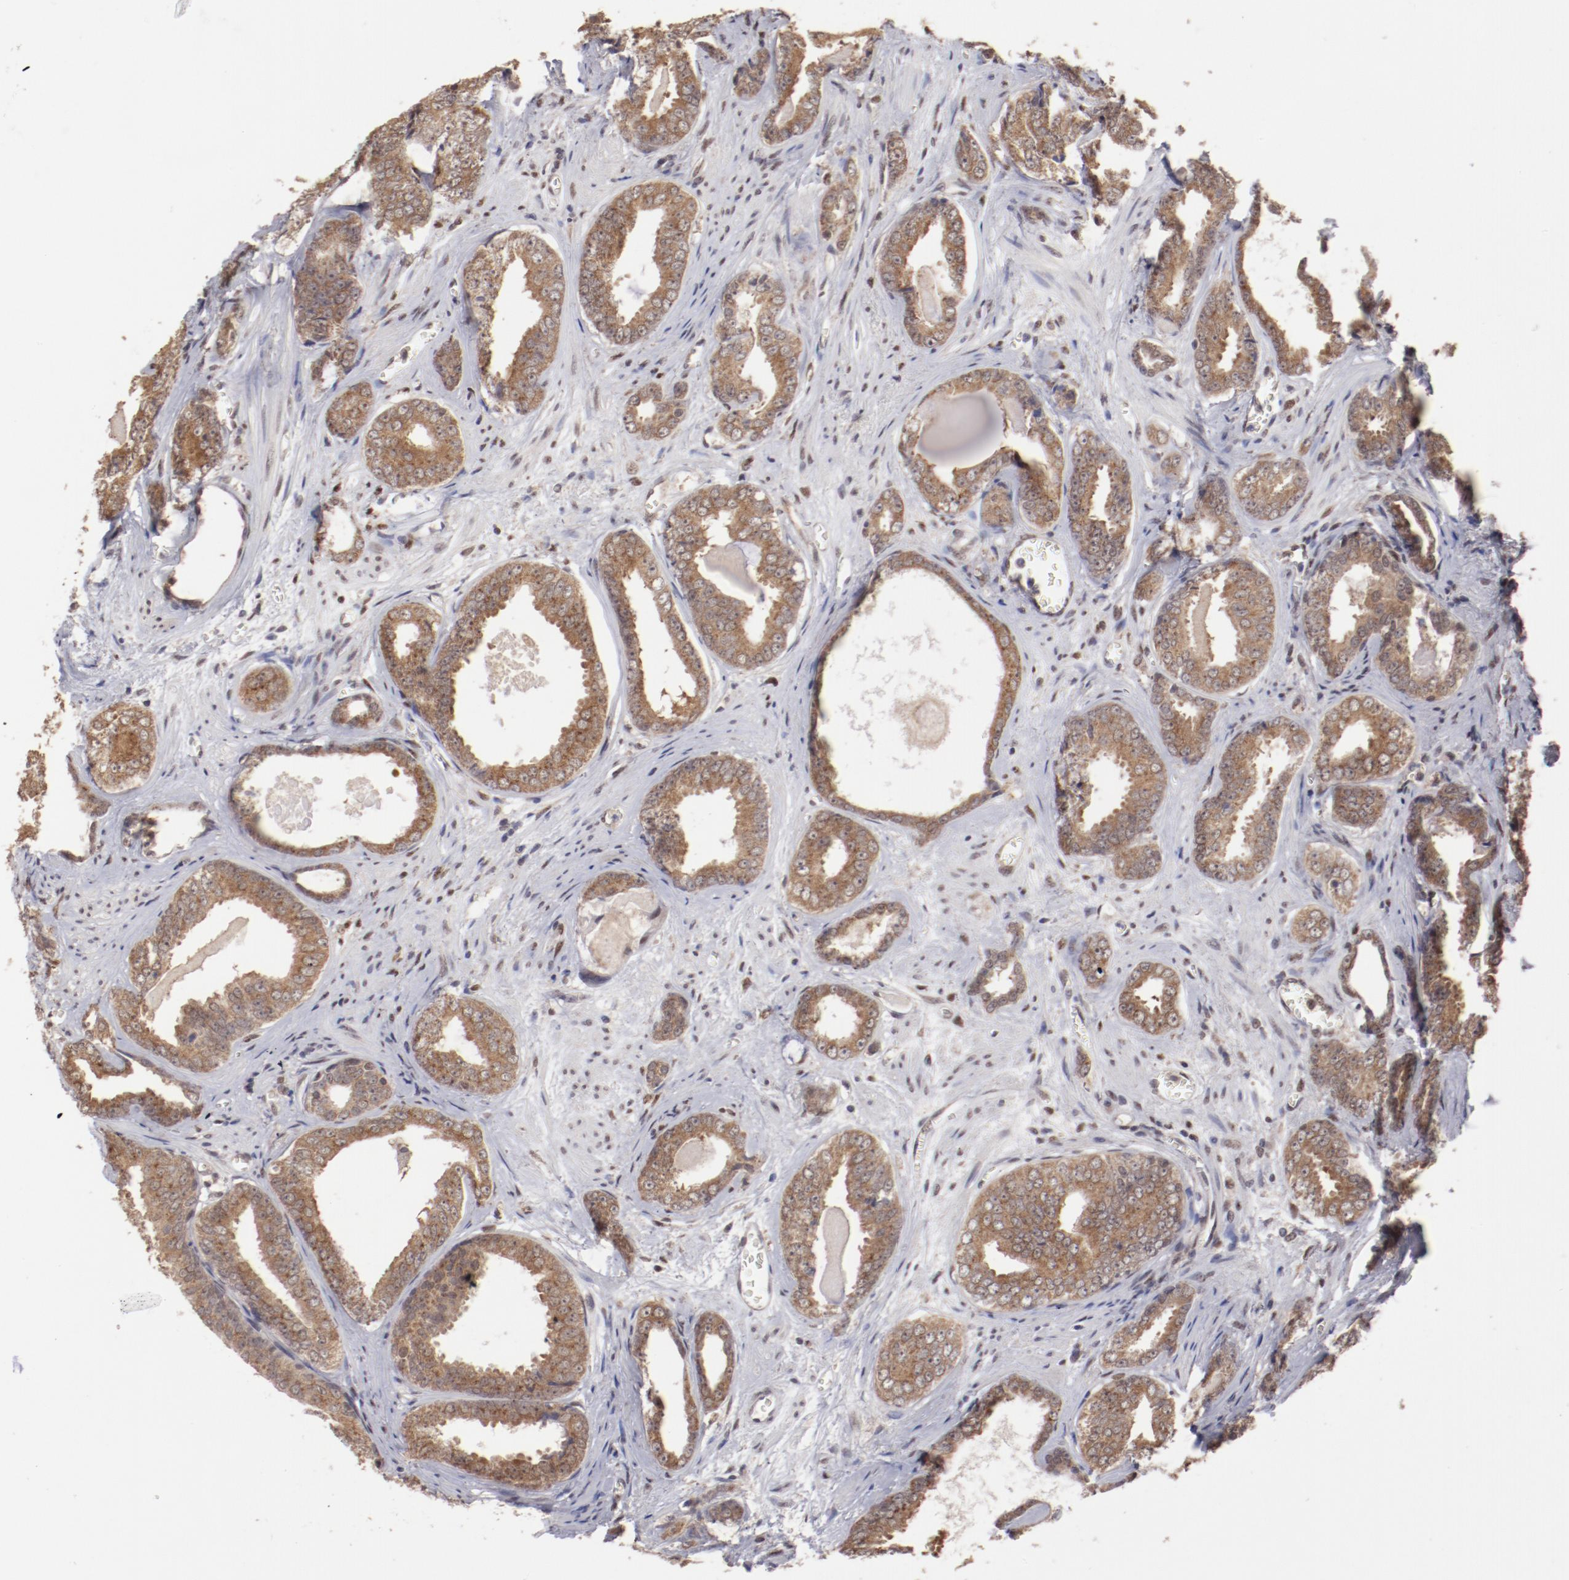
{"staining": {"intensity": "moderate", "quantity": ">75%", "location": "cytoplasmic/membranous"}, "tissue": "prostate cancer", "cell_type": "Tumor cells", "image_type": "cancer", "snomed": [{"axis": "morphology", "description": "Adenocarcinoma, Medium grade"}, {"axis": "topography", "description": "Prostate"}], "caption": "Human prostate cancer (medium-grade adenocarcinoma) stained with a brown dye displays moderate cytoplasmic/membranous positive expression in about >75% of tumor cells.", "gene": "ARNT", "patient": {"sex": "male", "age": 79}}